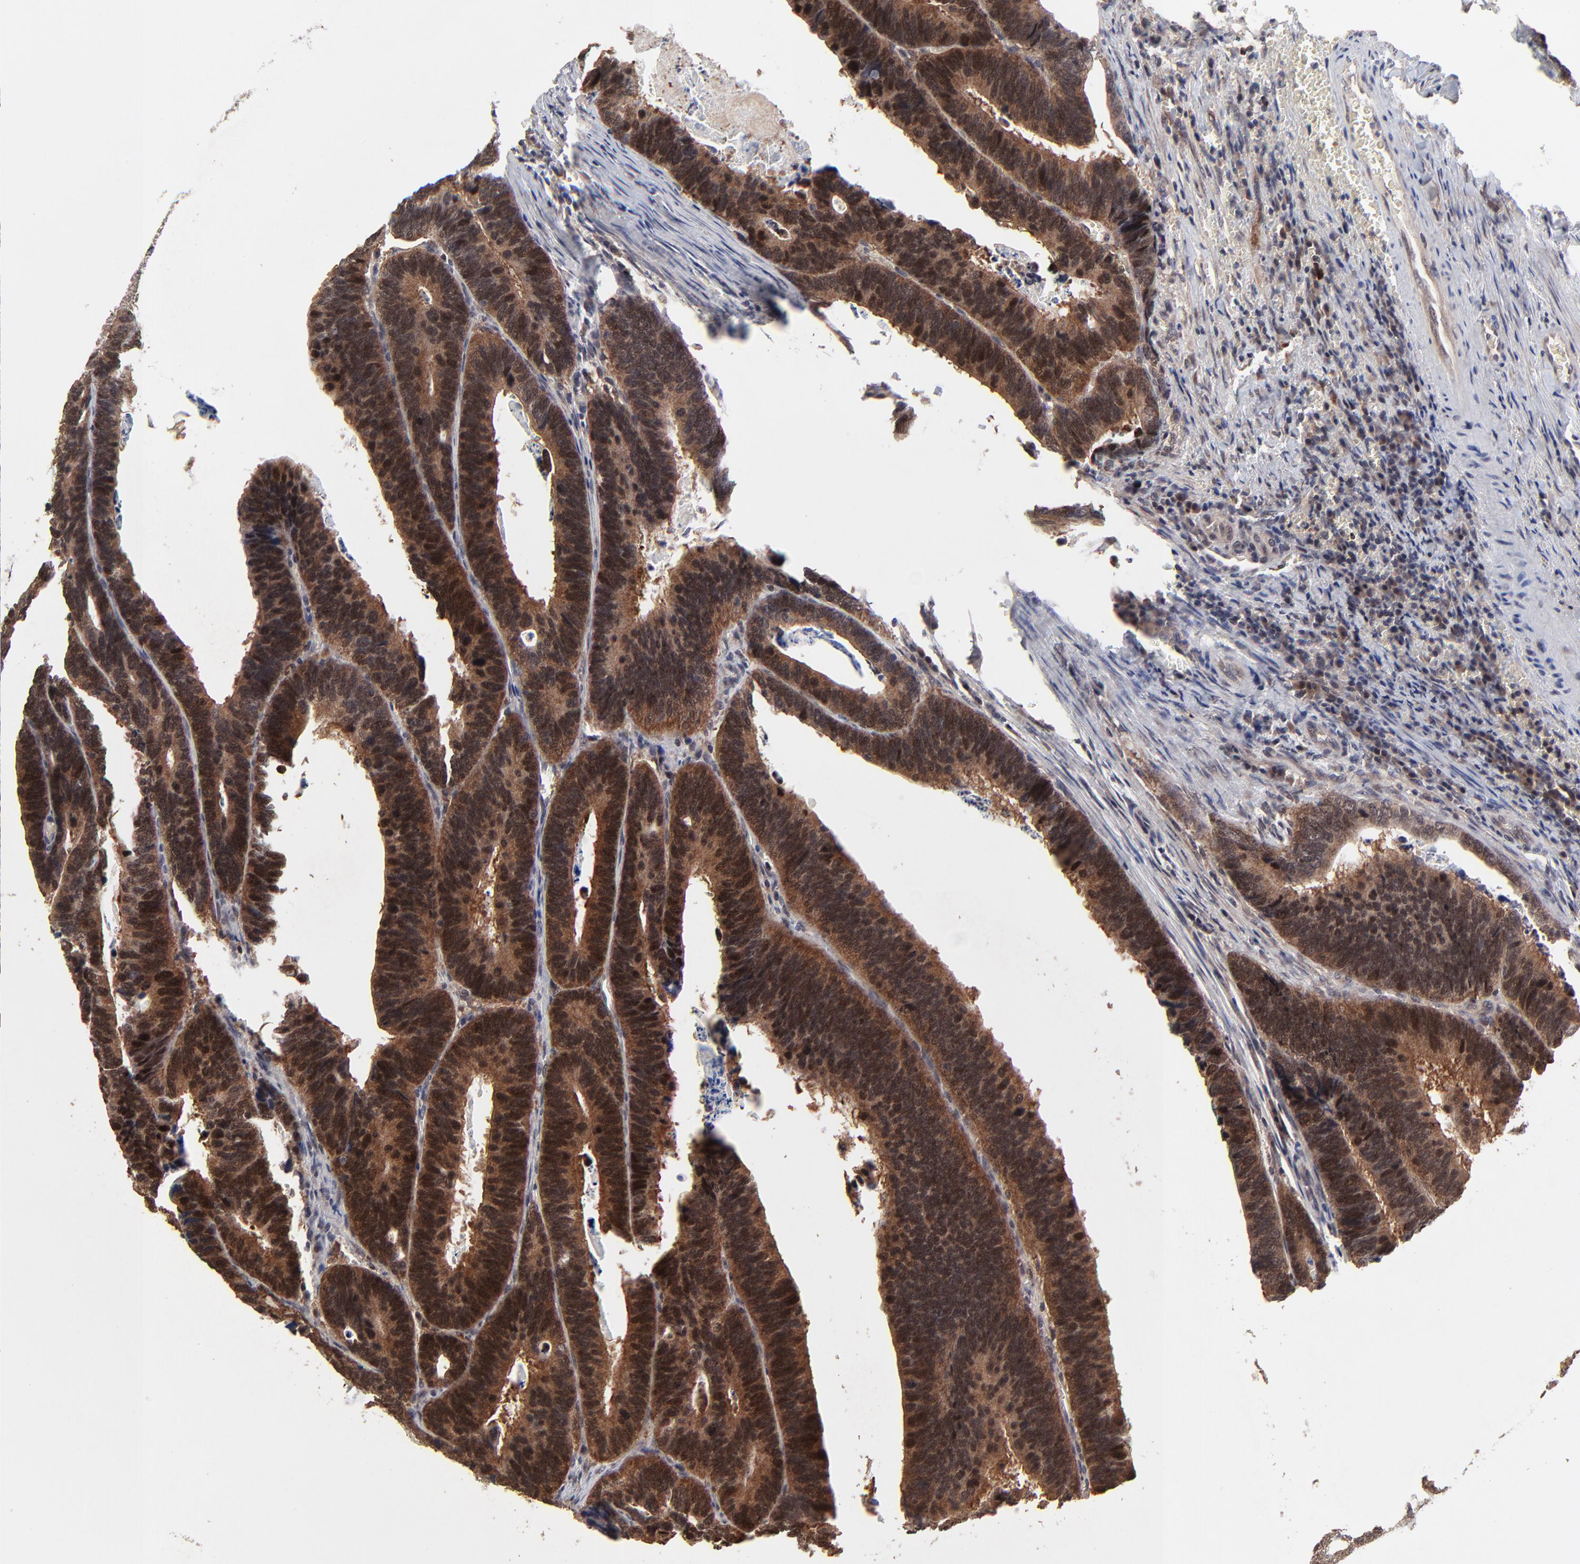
{"staining": {"intensity": "strong", "quantity": ">75%", "location": "cytoplasmic/membranous,nuclear"}, "tissue": "colorectal cancer", "cell_type": "Tumor cells", "image_type": "cancer", "snomed": [{"axis": "morphology", "description": "Adenocarcinoma, NOS"}, {"axis": "topography", "description": "Colon"}], "caption": "Strong cytoplasmic/membranous and nuclear positivity is present in approximately >75% of tumor cells in colorectal cancer (adenocarcinoma).", "gene": "FRMD8", "patient": {"sex": "male", "age": 72}}